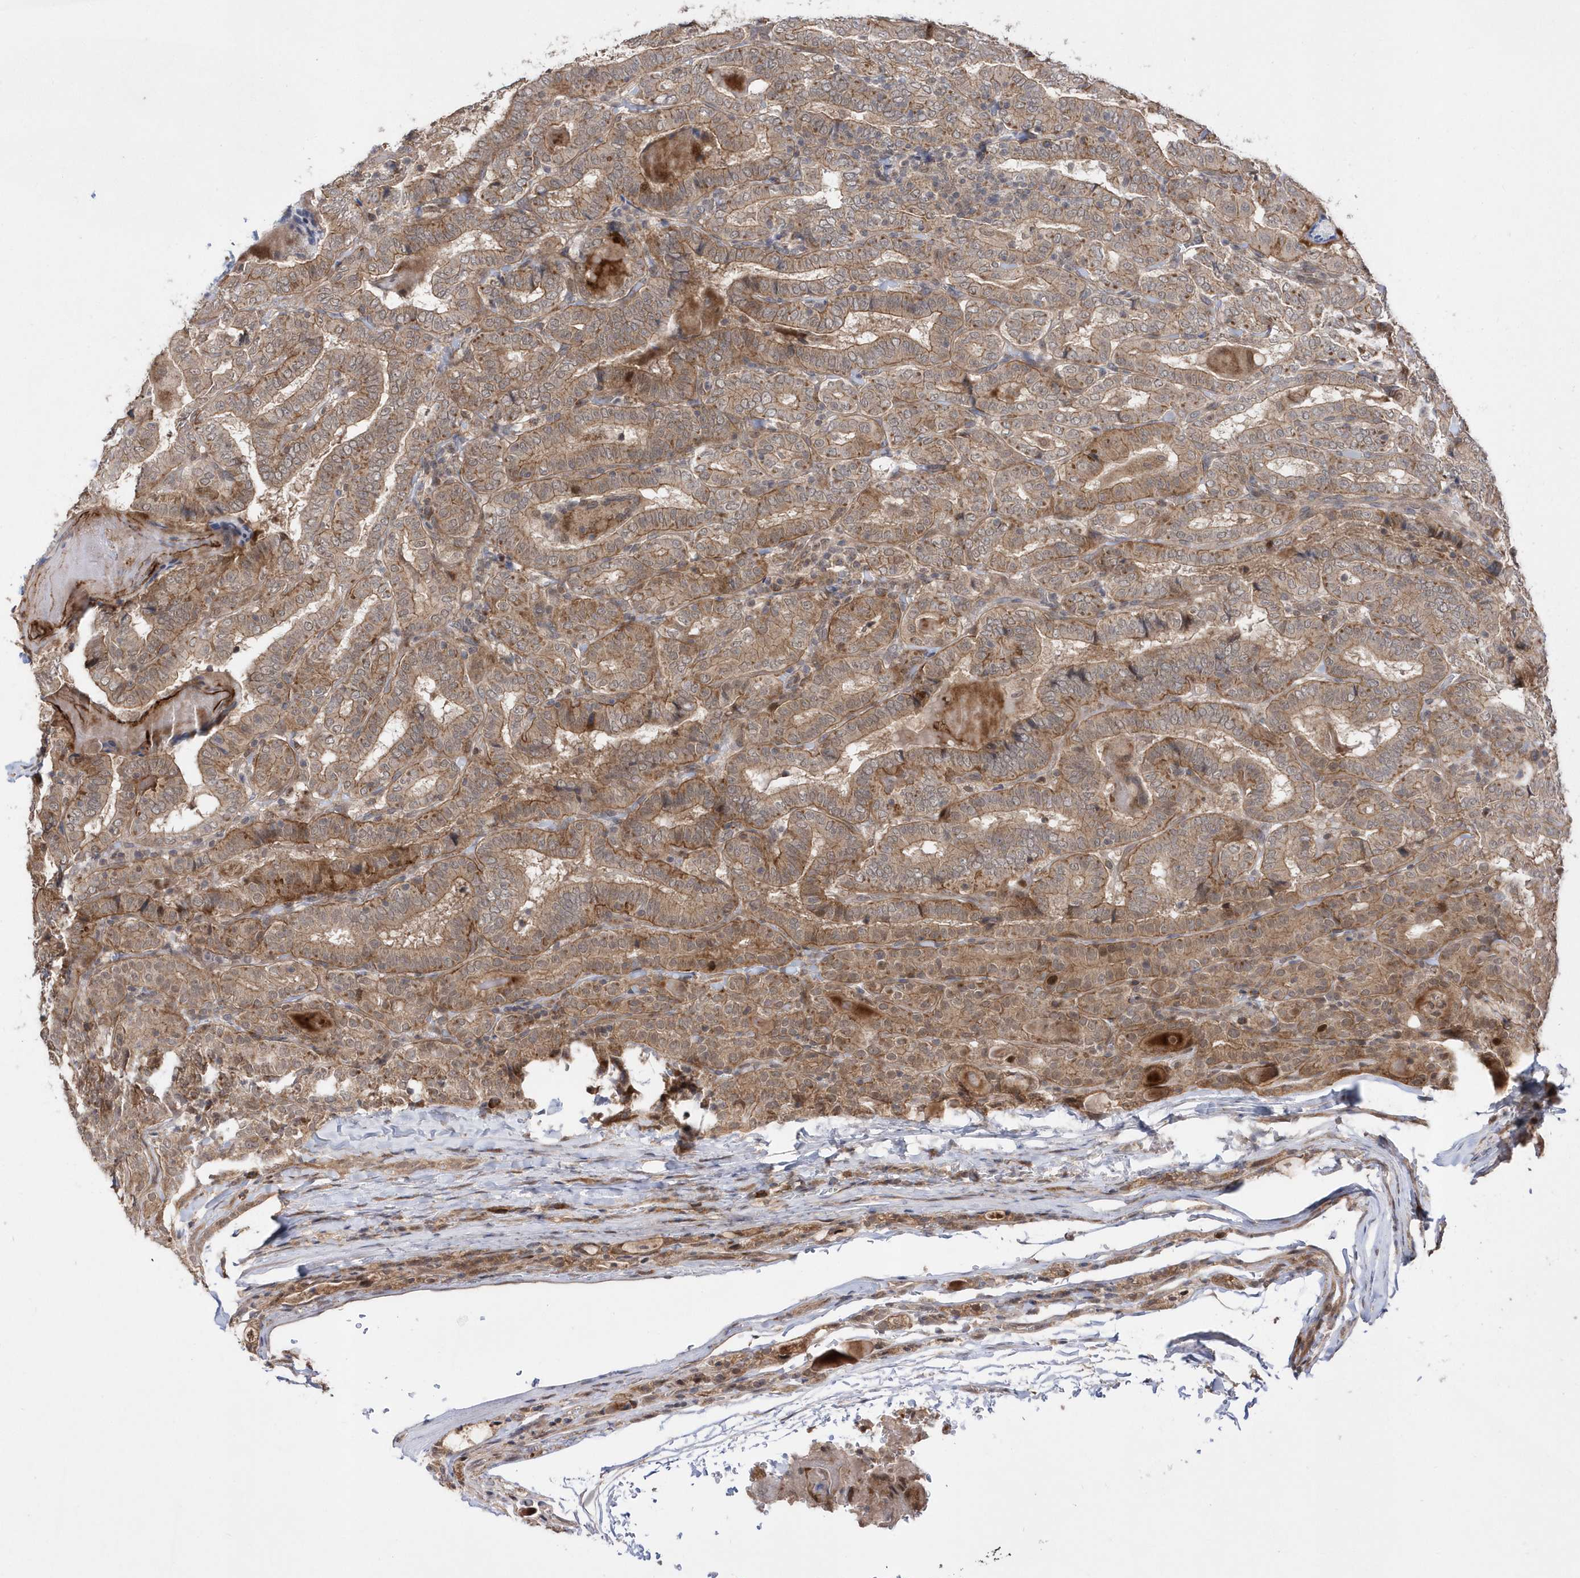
{"staining": {"intensity": "moderate", "quantity": ">75%", "location": "cytoplasmic/membranous"}, "tissue": "thyroid cancer", "cell_type": "Tumor cells", "image_type": "cancer", "snomed": [{"axis": "morphology", "description": "Papillary adenocarcinoma, NOS"}, {"axis": "topography", "description": "Thyroid gland"}], "caption": "Protein expression analysis of thyroid papillary adenocarcinoma demonstrates moderate cytoplasmic/membranous staining in approximately >75% of tumor cells.", "gene": "DALRD3", "patient": {"sex": "female", "age": 72}}